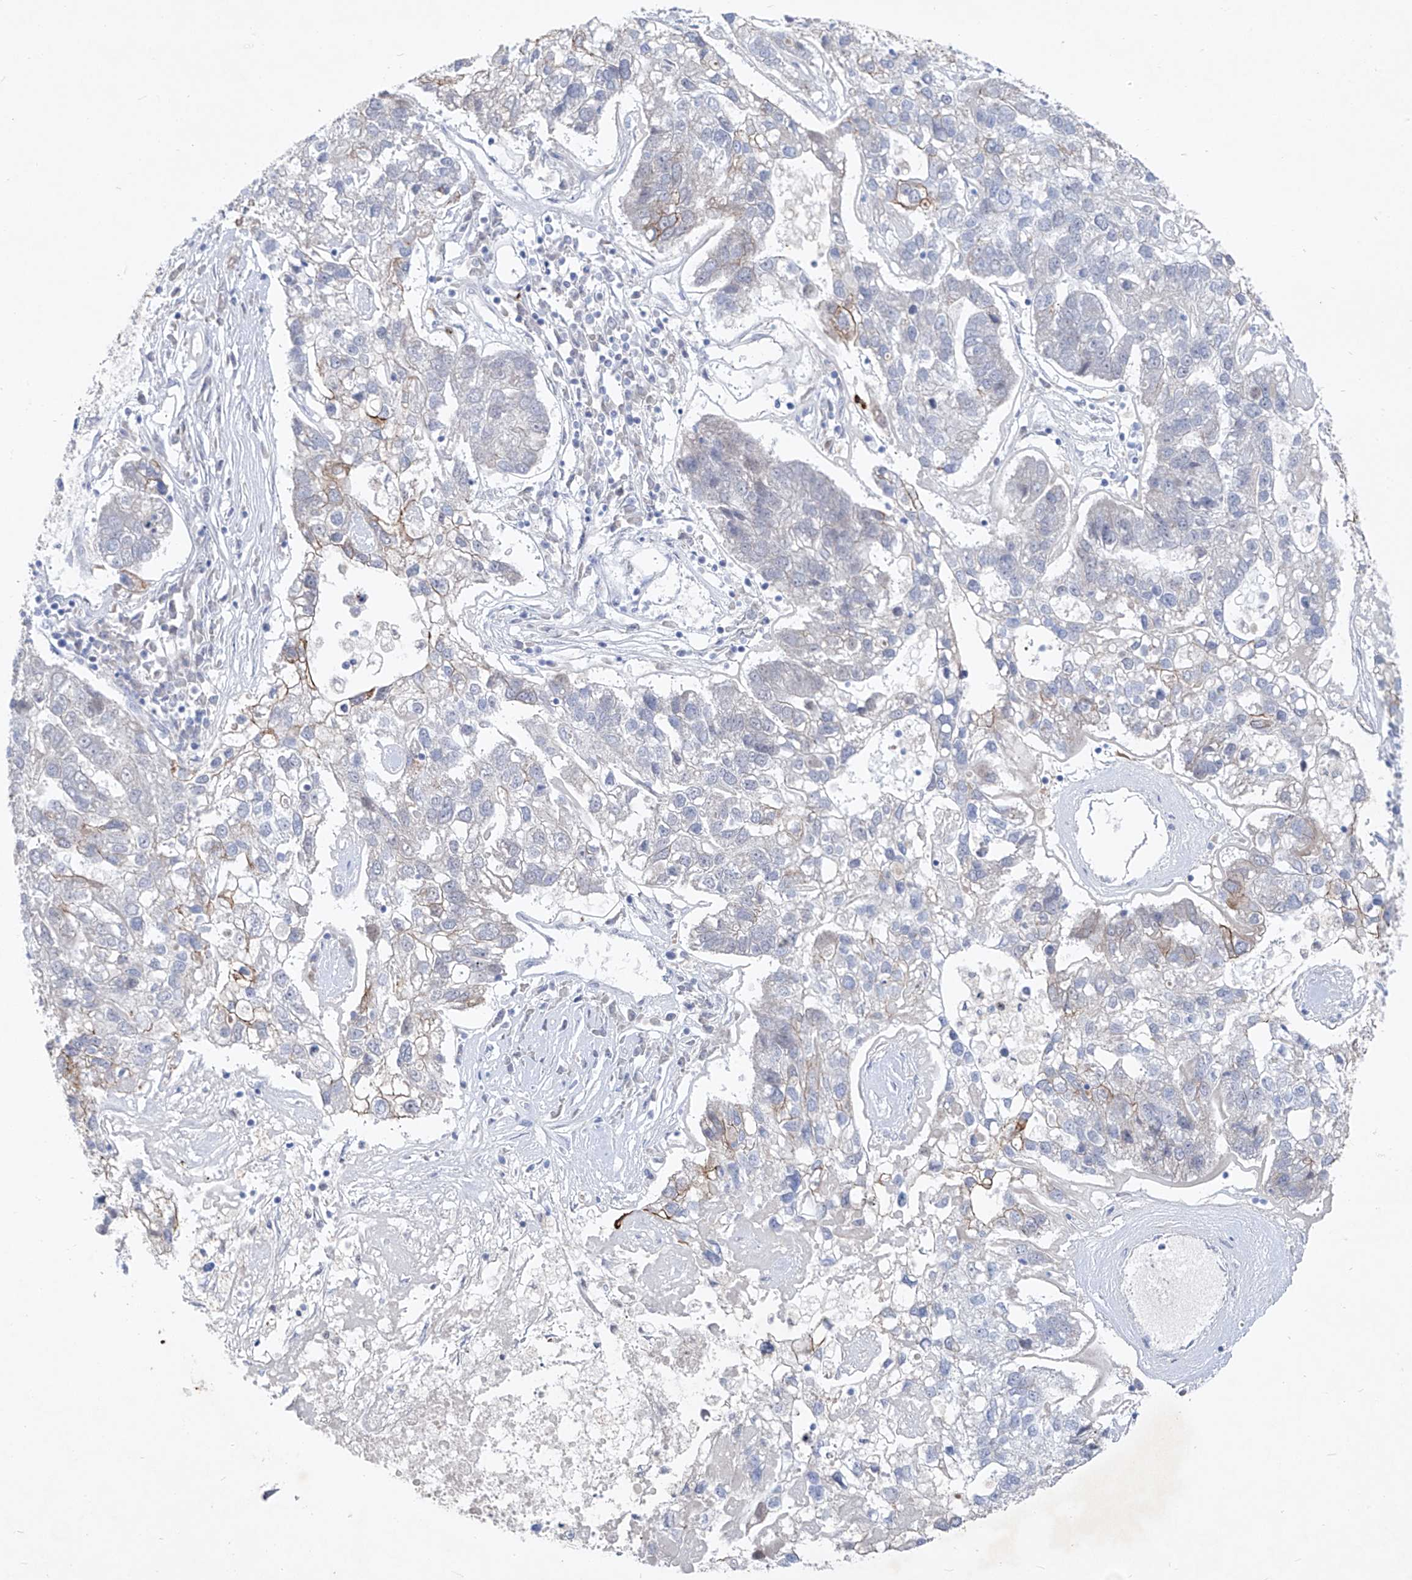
{"staining": {"intensity": "negative", "quantity": "none", "location": "none"}, "tissue": "pancreatic cancer", "cell_type": "Tumor cells", "image_type": "cancer", "snomed": [{"axis": "morphology", "description": "Adenocarcinoma, NOS"}, {"axis": "topography", "description": "Pancreas"}], "caption": "The micrograph demonstrates no staining of tumor cells in adenocarcinoma (pancreatic). The staining is performed using DAB brown chromogen with nuclei counter-stained in using hematoxylin.", "gene": "FRS3", "patient": {"sex": "female", "age": 61}}